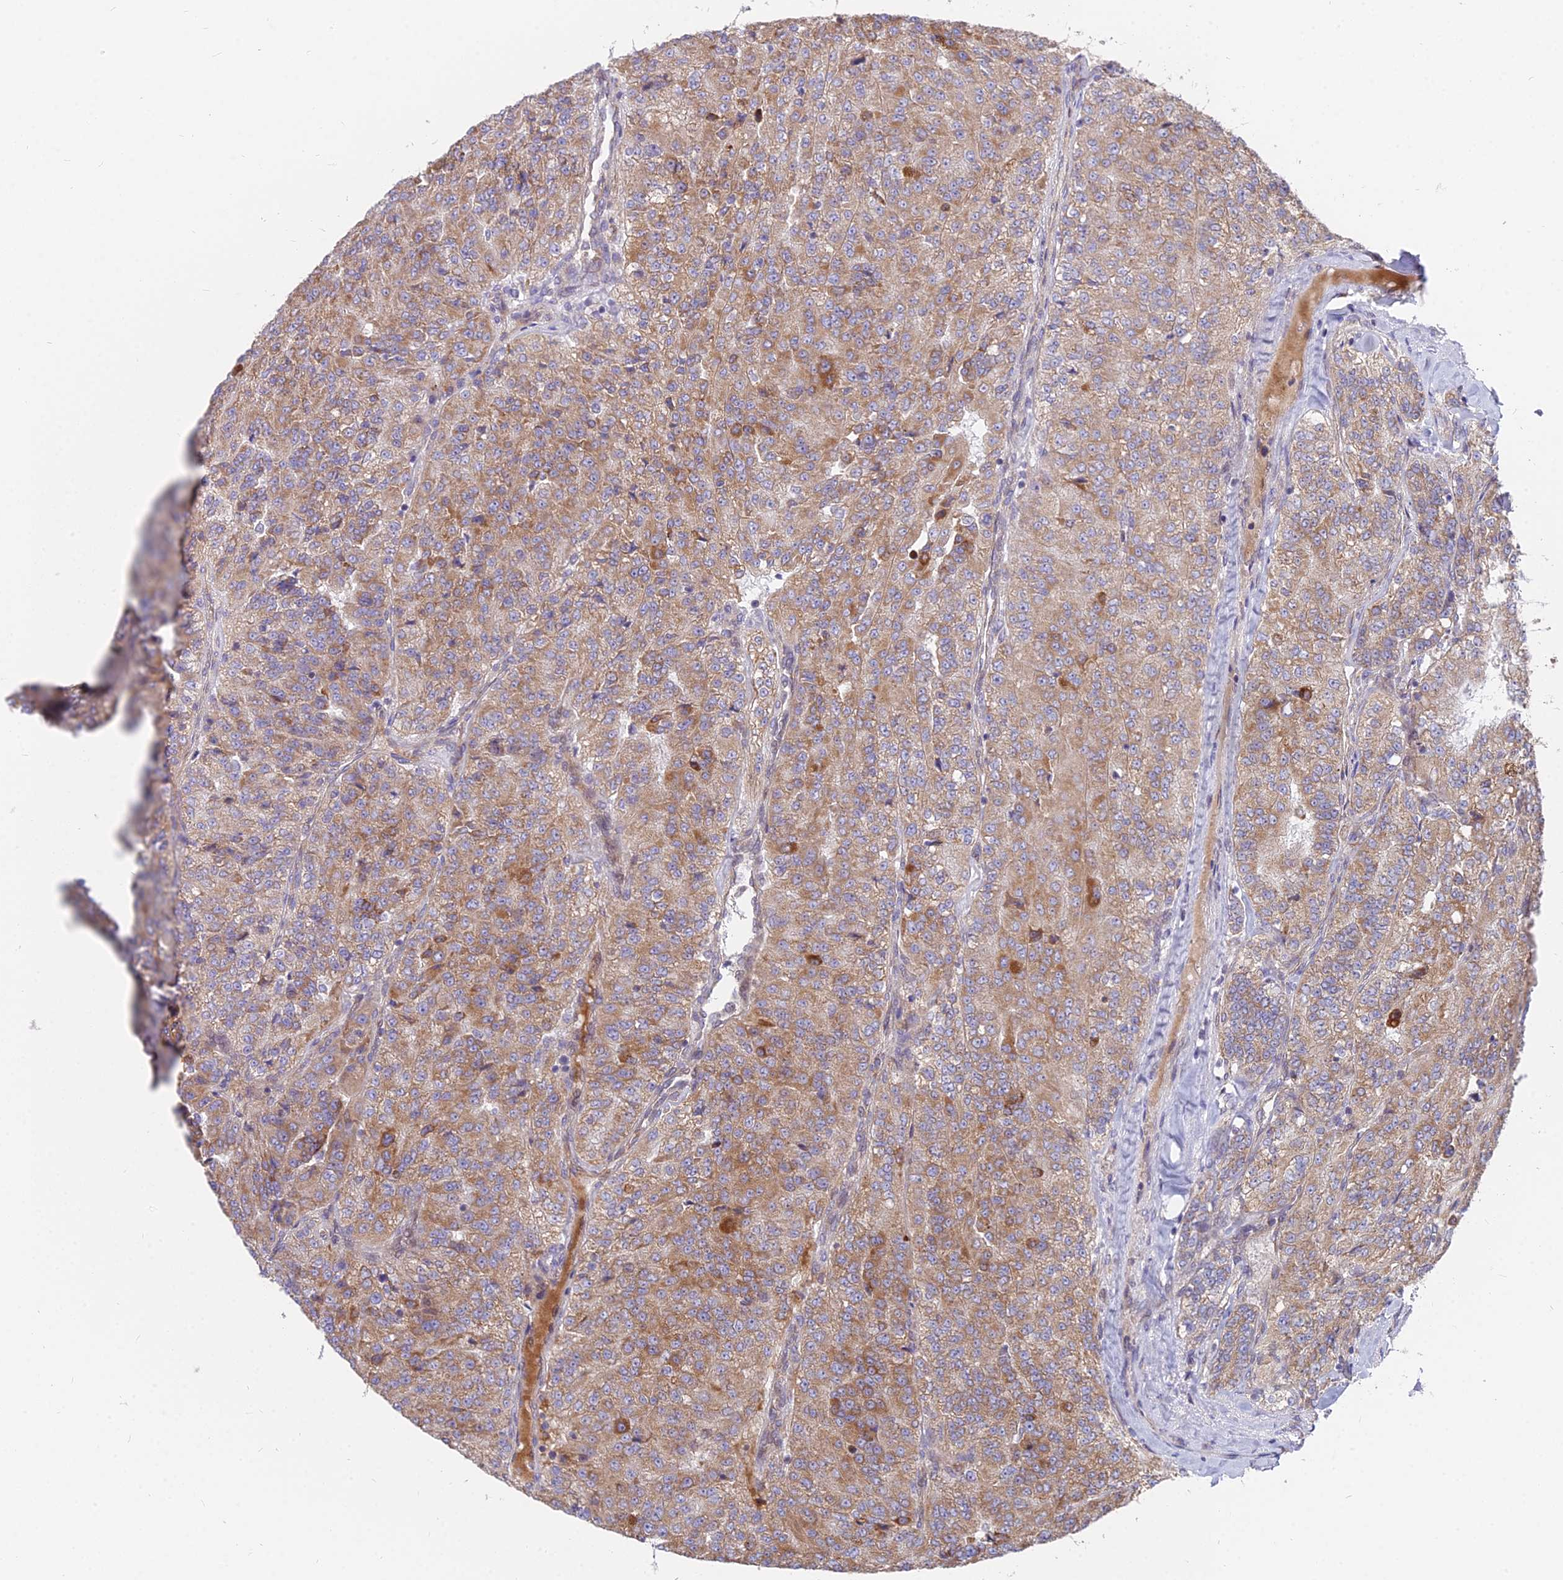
{"staining": {"intensity": "strong", "quantity": "25%-75%", "location": "cytoplasmic/membranous"}, "tissue": "renal cancer", "cell_type": "Tumor cells", "image_type": "cancer", "snomed": [{"axis": "morphology", "description": "Adenocarcinoma, NOS"}, {"axis": "topography", "description": "Kidney"}], "caption": "A high amount of strong cytoplasmic/membranous staining is appreciated in about 25%-75% of tumor cells in renal cancer tissue.", "gene": "TBC1D20", "patient": {"sex": "female", "age": 63}}